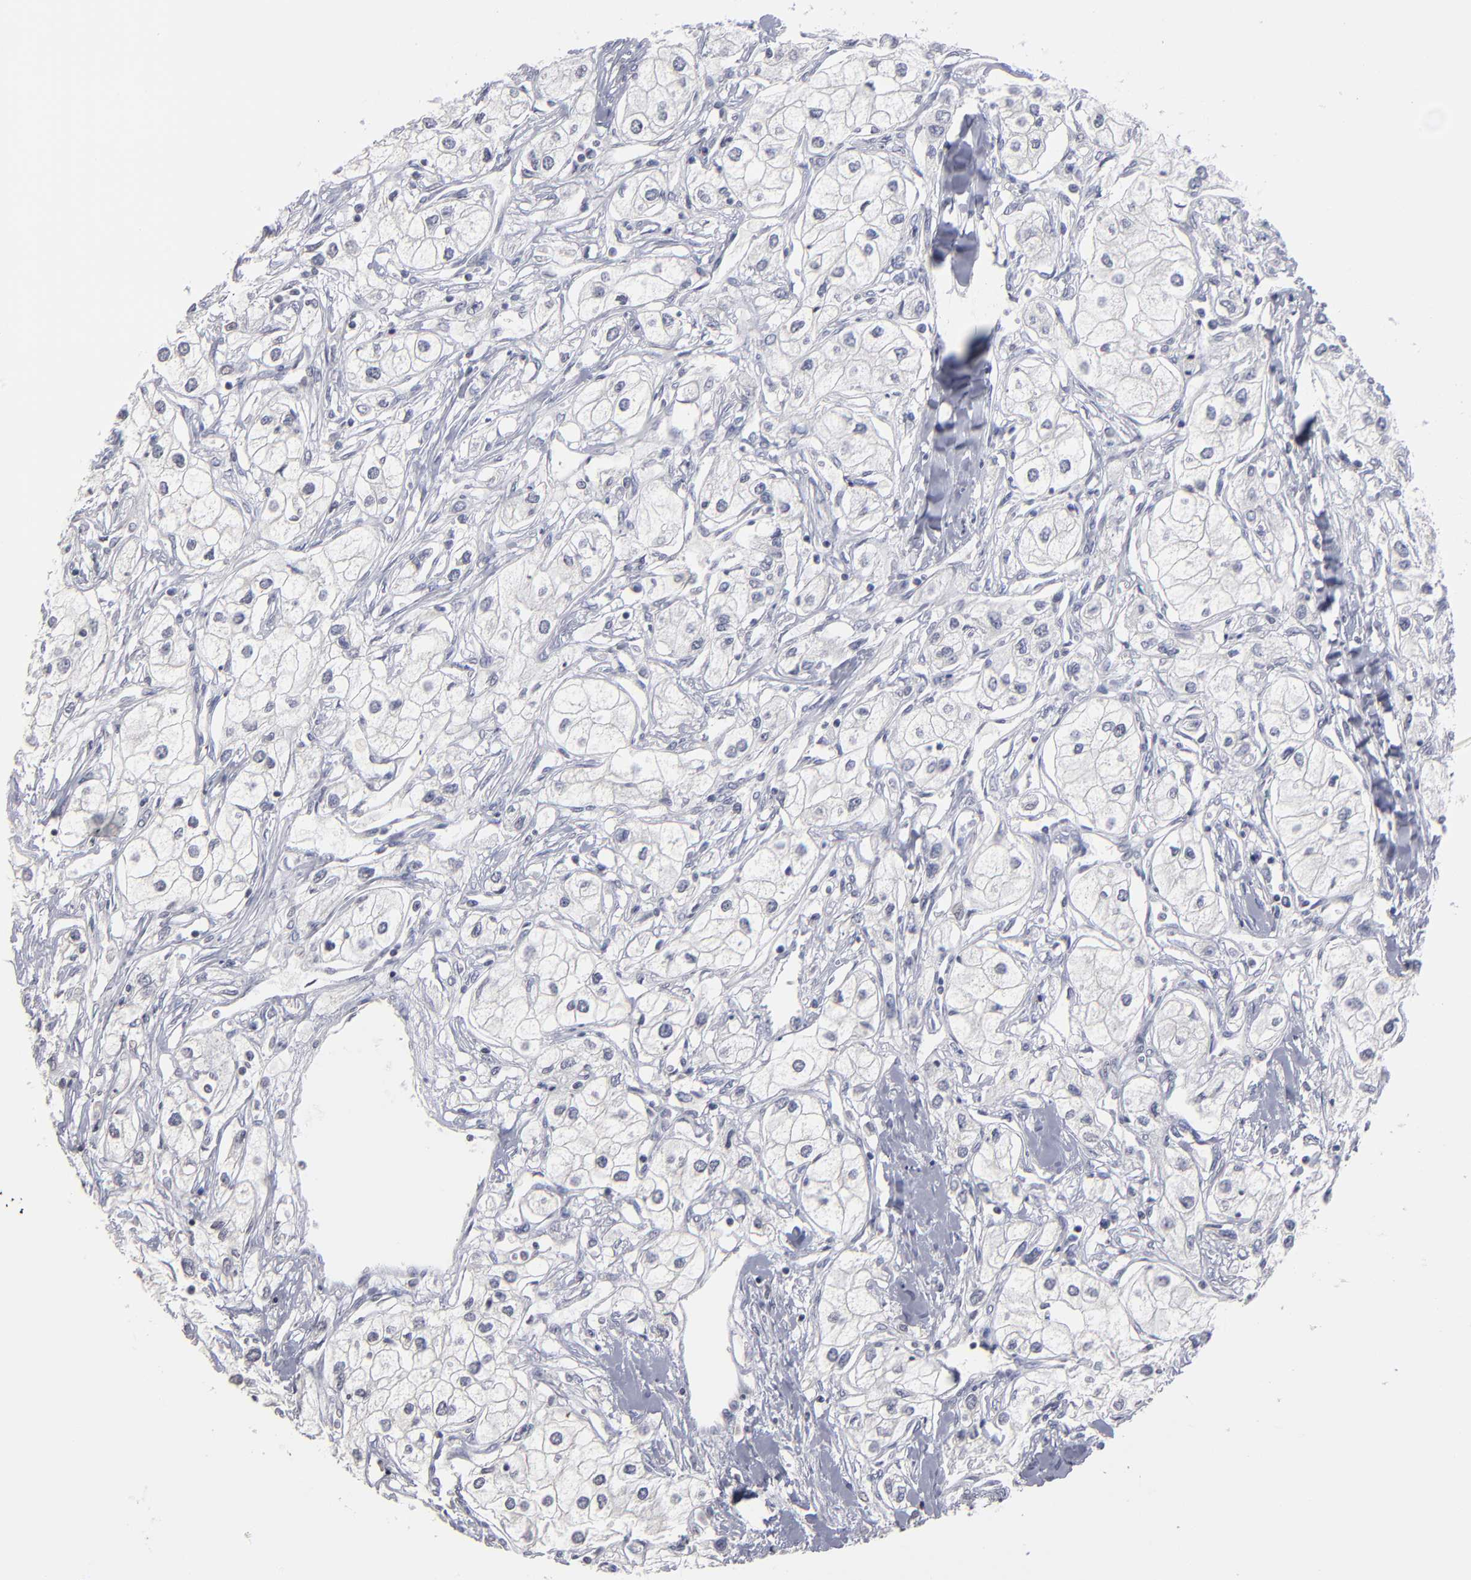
{"staining": {"intensity": "negative", "quantity": "none", "location": "none"}, "tissue": "renal cancer", "cell_type": "Tumor cells", "image_type": "cancer", "snomed": [{"axis": "morphology", "description": "Adenocarcinoma, NOS"}, {"axis": "topography", "description": "Kidney"}], "caption": "Immunohistochemistry of human renal adenocarcinoma reveals no staining in tumor cells. Nuclei are stained in blue.", "gene": "RPH3A", "patient": {"sex": "male", "age": 57}}